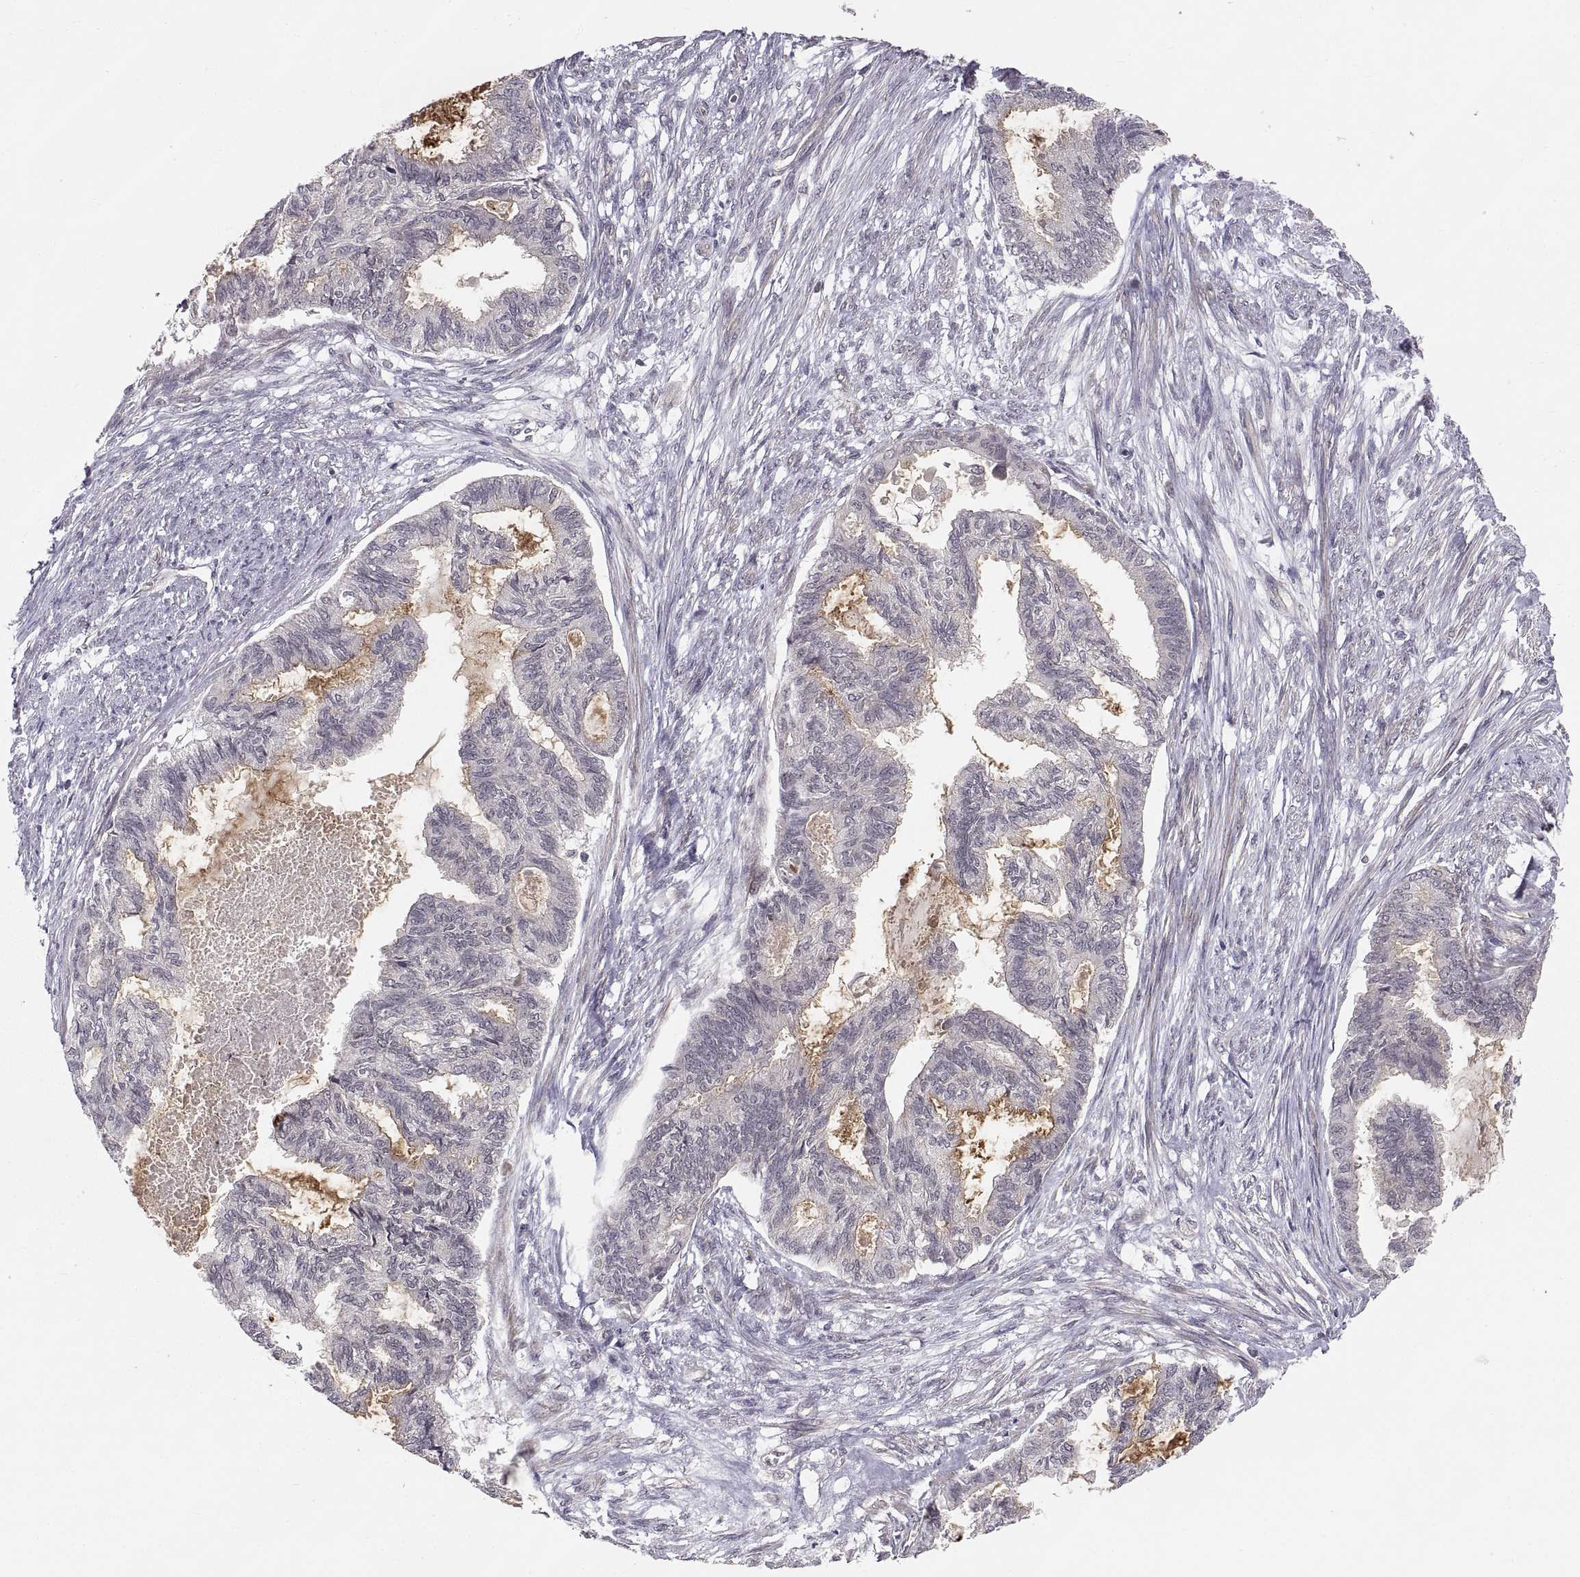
{"staining": {"intensity": "weak", "quantity": "<25%", "location": "cytoplasmic/membranous"}, "tissue": "endometrial cancer", "cell_type": "Tumor cells", "image_type": "cancer", "snomed": [{"axis": "morphology", "description": "Adenocarcinoma, NOS"}, {"axis": "topography", "description": "Endometrium"}], "caption": "Tumor cells show no significant protein positivity in endometrial cancer.", "gene": "ABL2", "patient": {"sex": "female", "age": 86}}